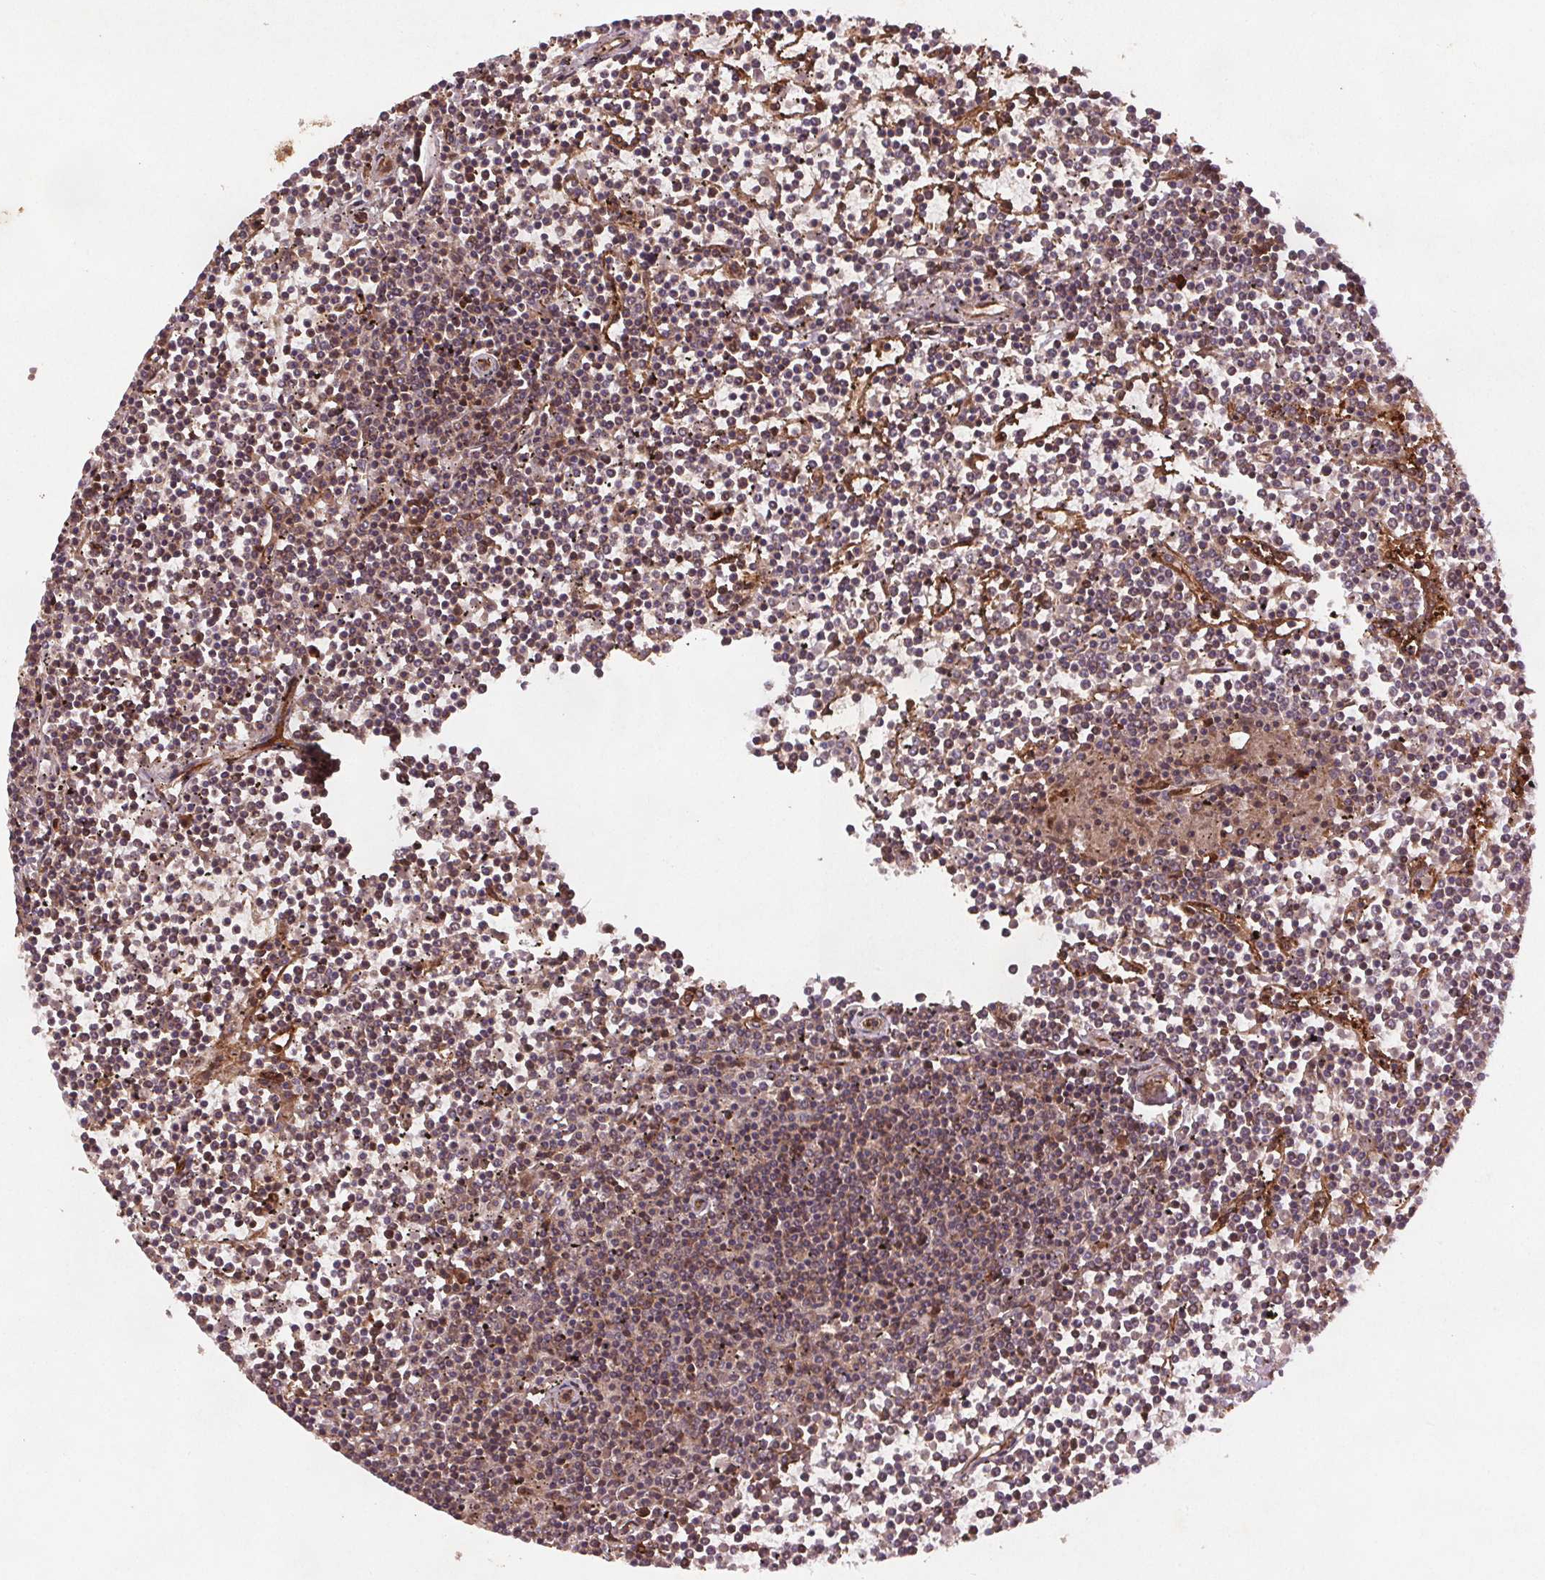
{"staining": {"intensity": "negative", "quantity": "none", "location": "none"}, "tissue": "lymphoma", "cell_type": "Tumor cells", "image_type": "cancer", "snomed": [{"axis": "morphology", "description": "Malignant lymphoma, non-Hodgkin's type, Low grade"}, {"axis": "topography", "description": "Spleen"}], "caption": "DAB (3,3'-diaminobenzidine) immunohistochemical staining of lymphoma reveals no significant staining in tumor cells.", "gene": "SEC14L2", "patient": {"sex": "female", "age": 19}}